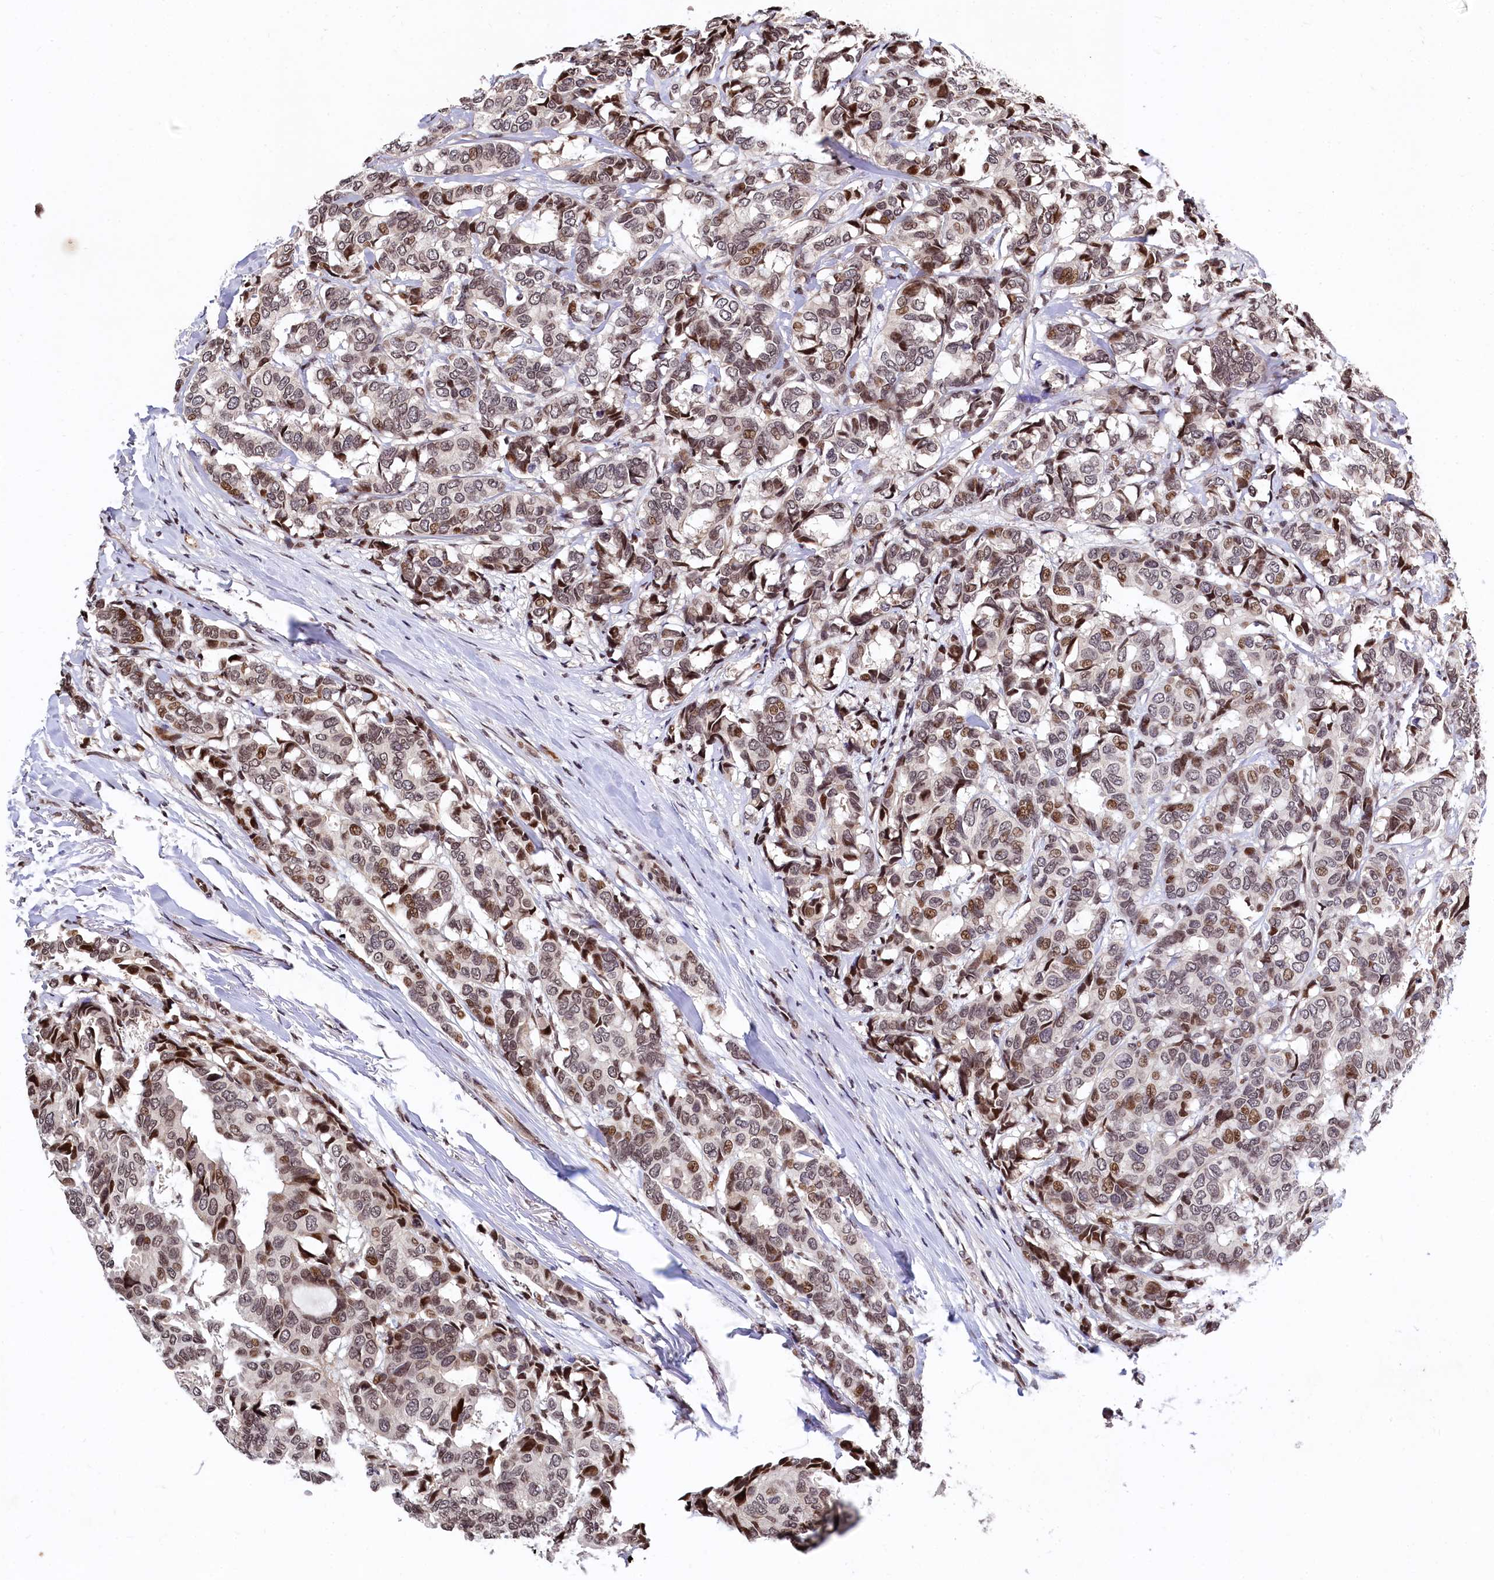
{"staining": {"intensity": "moderate", "quantity": ">75%", "location": "nuclear"}, "tissue": "breast cancer", "cell_type": "Tumor cells", "image_type": "cancer", "snomed": [{"axis": "morphology", "description": "Duct carcinoma"}, {"axis": "topography", "description": "Breast"}], "caption": "Human breast cancer stained for a protein (brown) shows moderate nuclear positive staining in approximately >75% of tumor cells.", "gene": "FAM217B", "patient": {"sex": "female", "age": 87}}